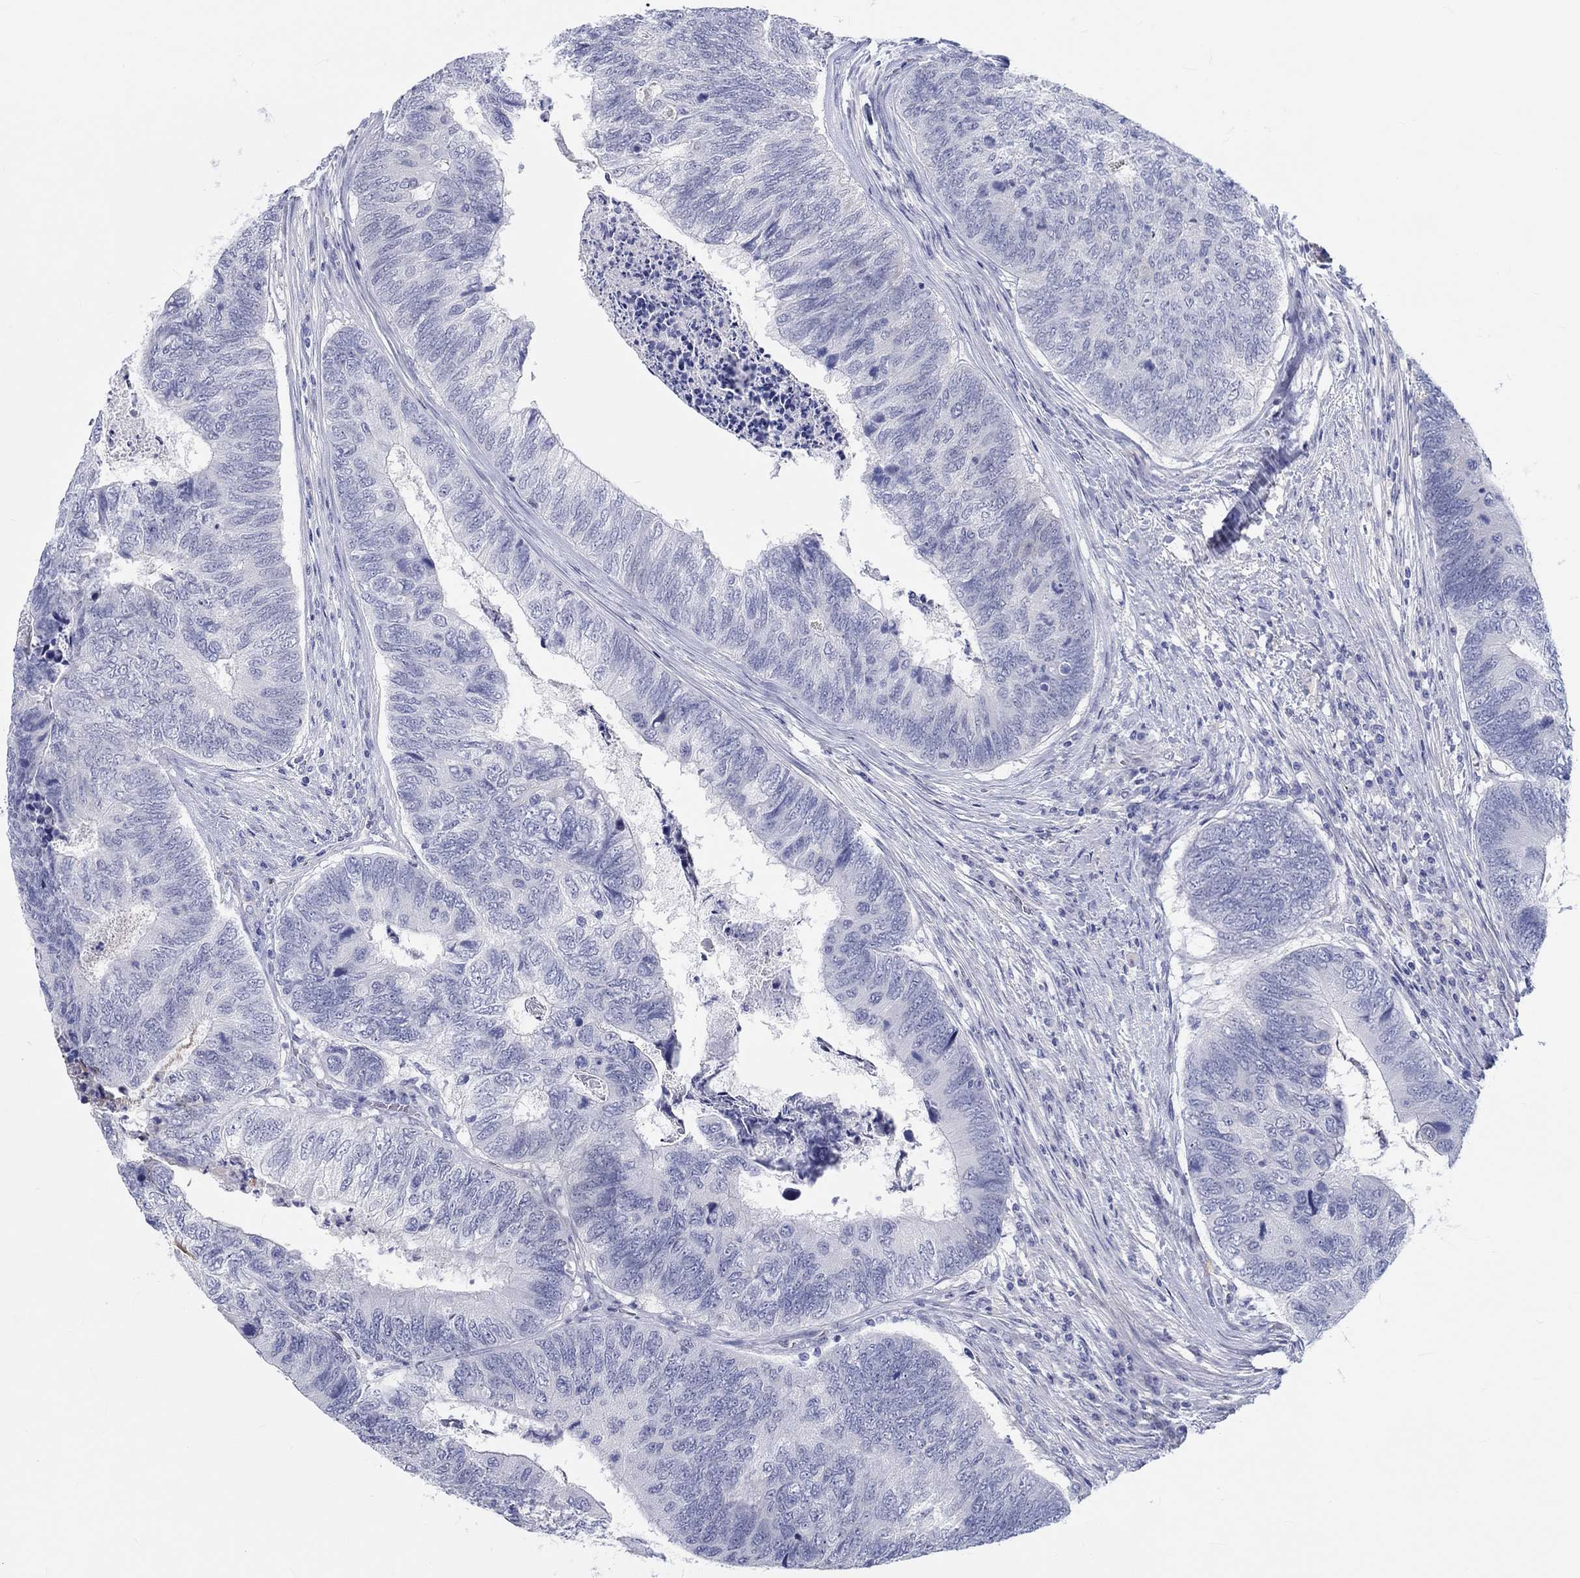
{"staining": {"intensity": "negative", "quantity": "none", "location": "none"}, "tissue": "colorectal cancer", "cell_type": "Tumor cells", "image_type": "cancer", "snomed": [{"axis": "morphology", "description": "Adenocarcinoma, NOS"}, {"axis": "topography", "description": "Colon"}], "caption": "Immunohistochemical staining of human adenocarcinoma (colorectal) reveals no significant staining in tumor cells.", "gene": "CDY2B", "patient": {"sex": "female", "age": 67}}